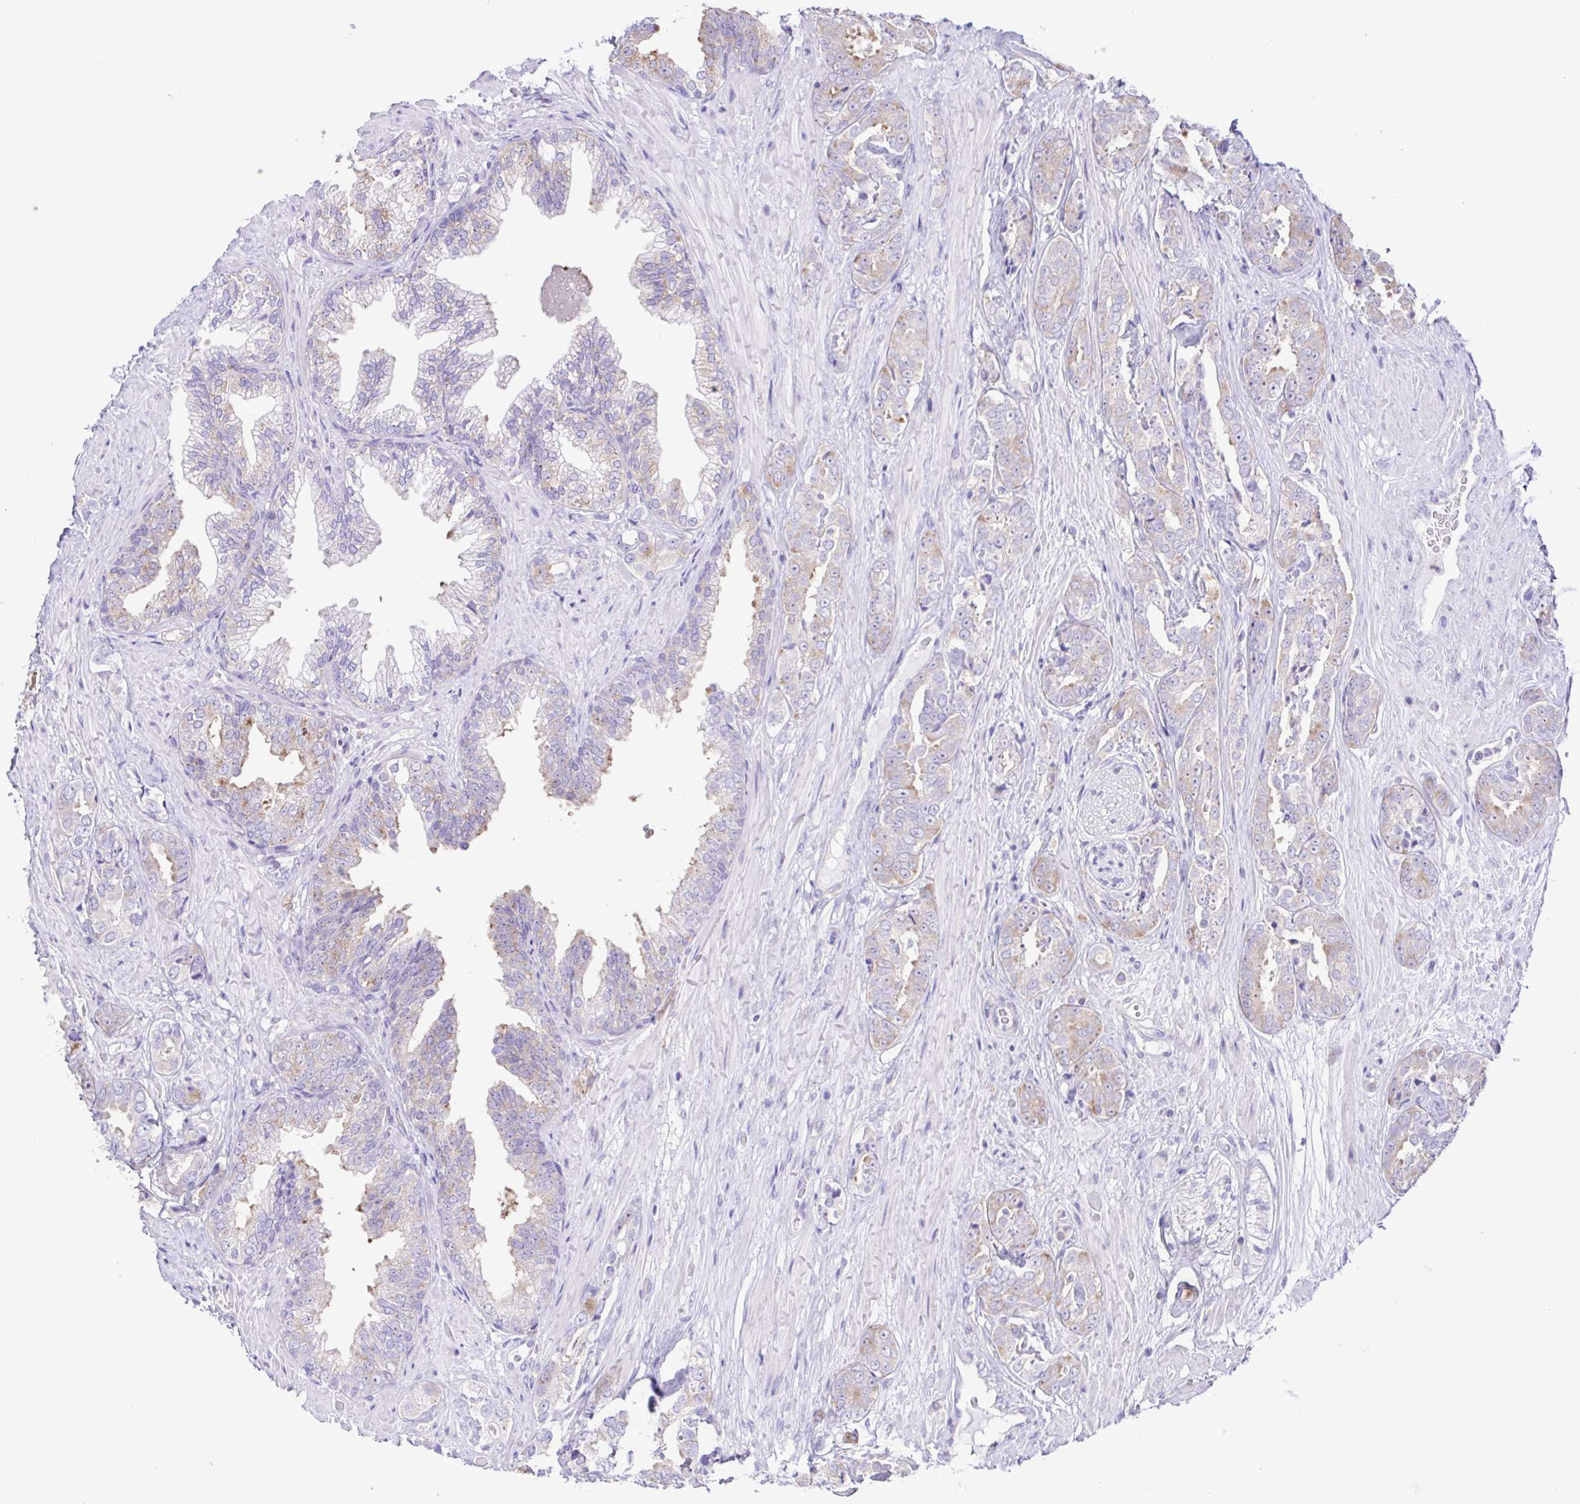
{"staining": {"intensity": "weak", "quantity": "<25%", "location": "cytoplasmic/membranous"}, "tissue": "prostate cancer", "cell_type": "Tumor cells", "image_type": "cancer", "snomed": [{"axis": "morphology", "description": "Adenocarcinoma, High grade"}, {"axis": "topography", "description": "Prostate"}], "caption": "Immunohistochemistry (IHC) of adenocarcinoma (high-grade) (prostate) exhibits no staining in tumor cells.", "gene": "CYP17A1", "patient": {"sex": "male", "age": 71}}